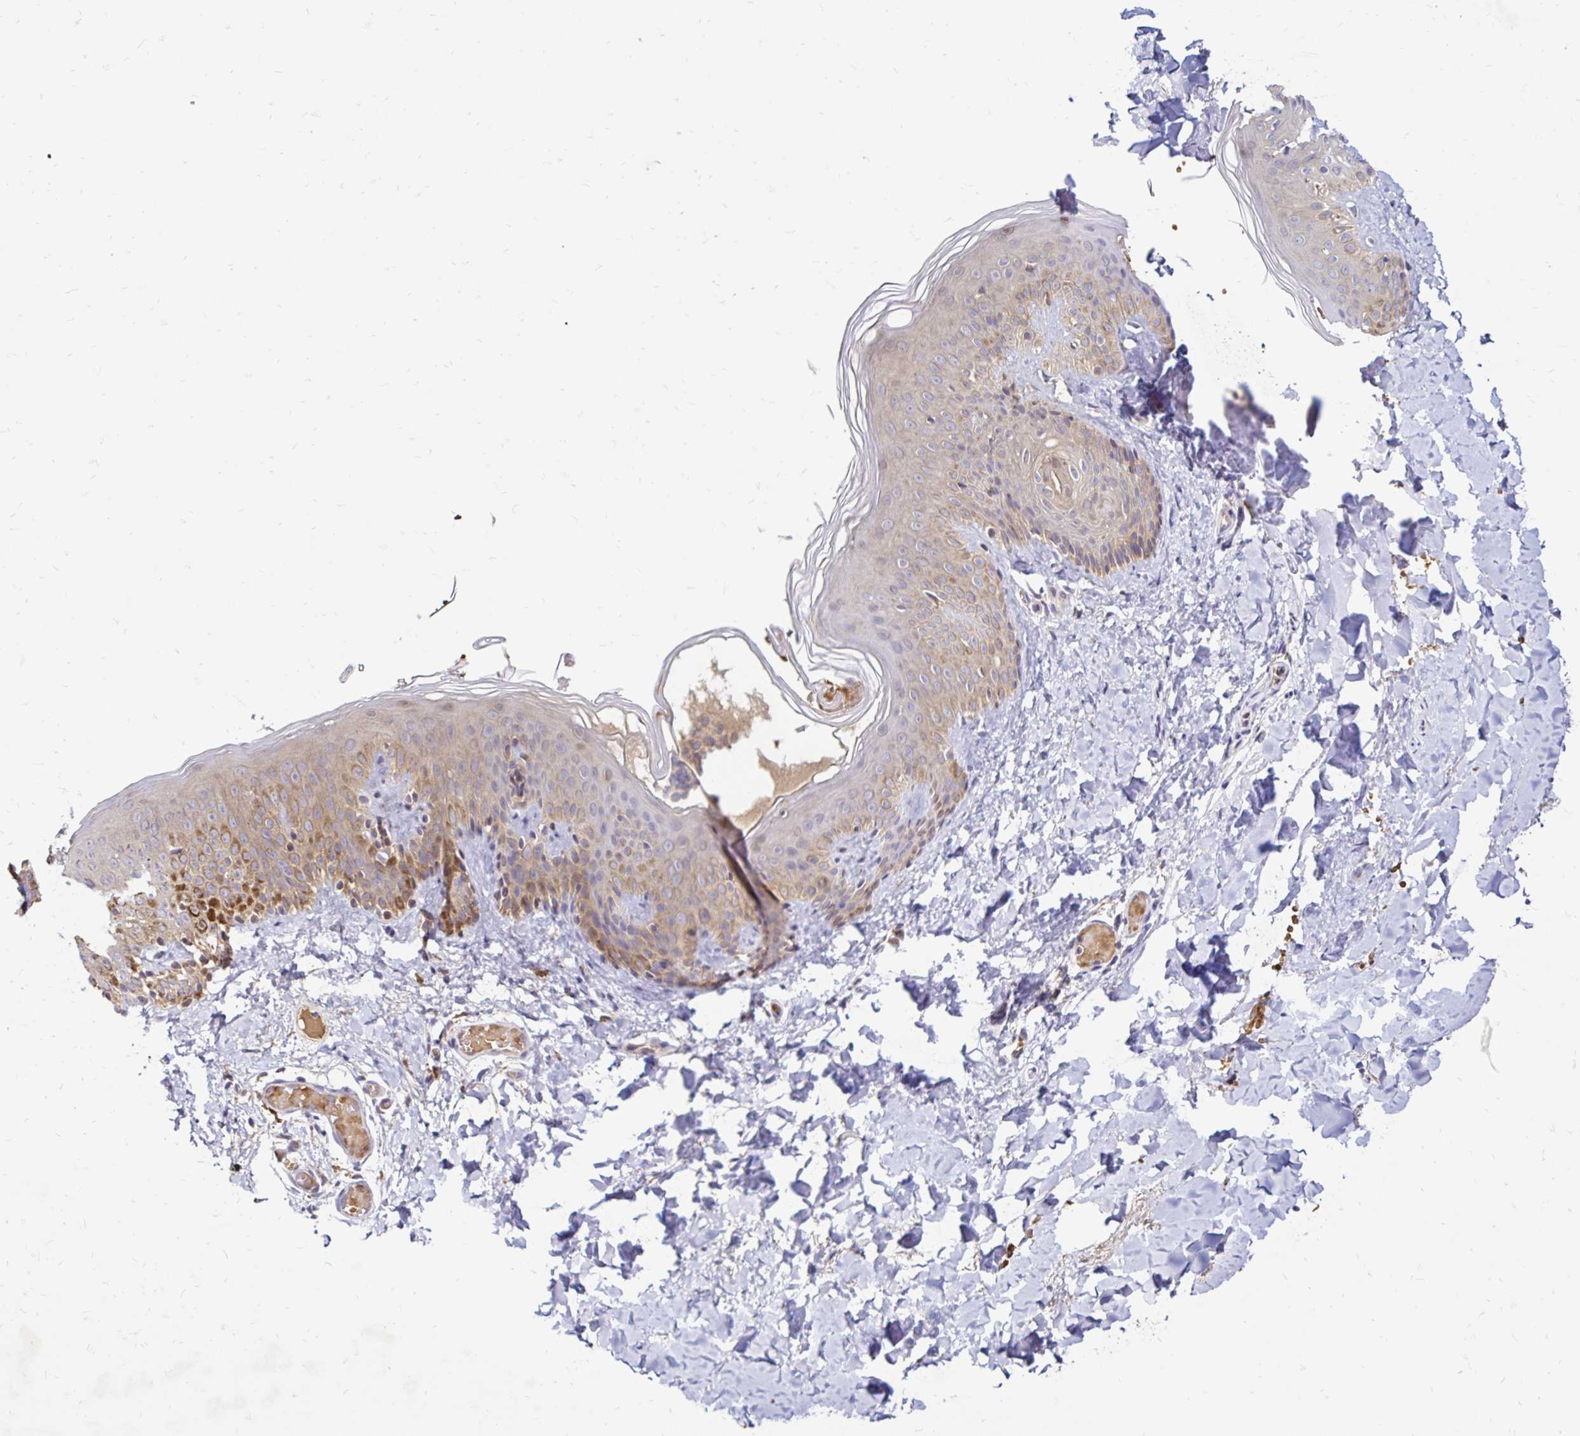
{"staining": {"intensity": "moderate", "quantity": "<25%", "location": "cytoplasmic/membranous"}, "tissue": "skin", "cell_type": "Fibroblasts", "image_type": "normal", "snomed": [{"axis": "morphology", "description": "Normal tissue, NOS"}, {"axis": "topography", "description": "Skin"}], "caption": "A low amount of moderate cytoplasmic/membranous positivity is present in approximately <25% of fibroblasts in unremarkable skin. (DAB = brown stain, brightfield microscopy at high magnification).", "gene": "ARHGEF37", "patient": {"sex": "male", "age": 16}}